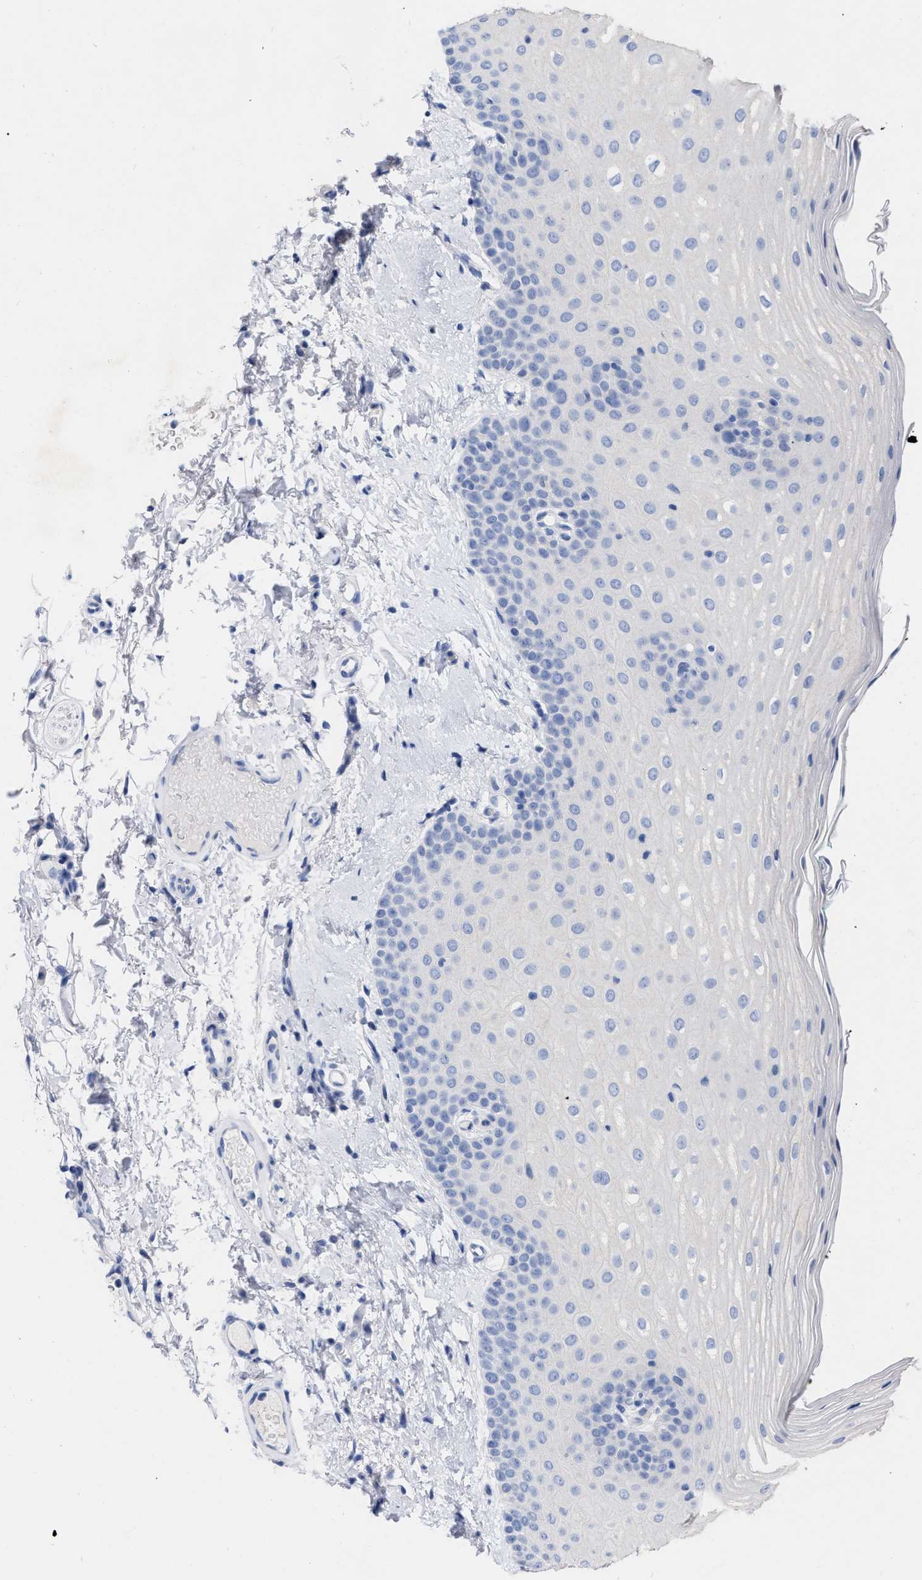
{"staining": {"intensity": "negative", "quantity": "none", "location": "none"}, "tissue": "oral mucosa", "cell_type": "Squamous epithelial cells", "image_type": "normal", "snomed": [{"axis": "morphology", "description": "Normal tissue, NOS"}, {"axis": "topography", "description": "Skin"}, {"axis": "topography", "description": "Oral tissue"}], "caption": "Squamous epithelial cells are negative for protein expression in benign human oral mucosa. (DAB immunohistochemistry (IHC) visualized using brightfield microscopy, high magnification).", "gene": "HAPLN1", "patient": {"sex": "male", "age": 84}}